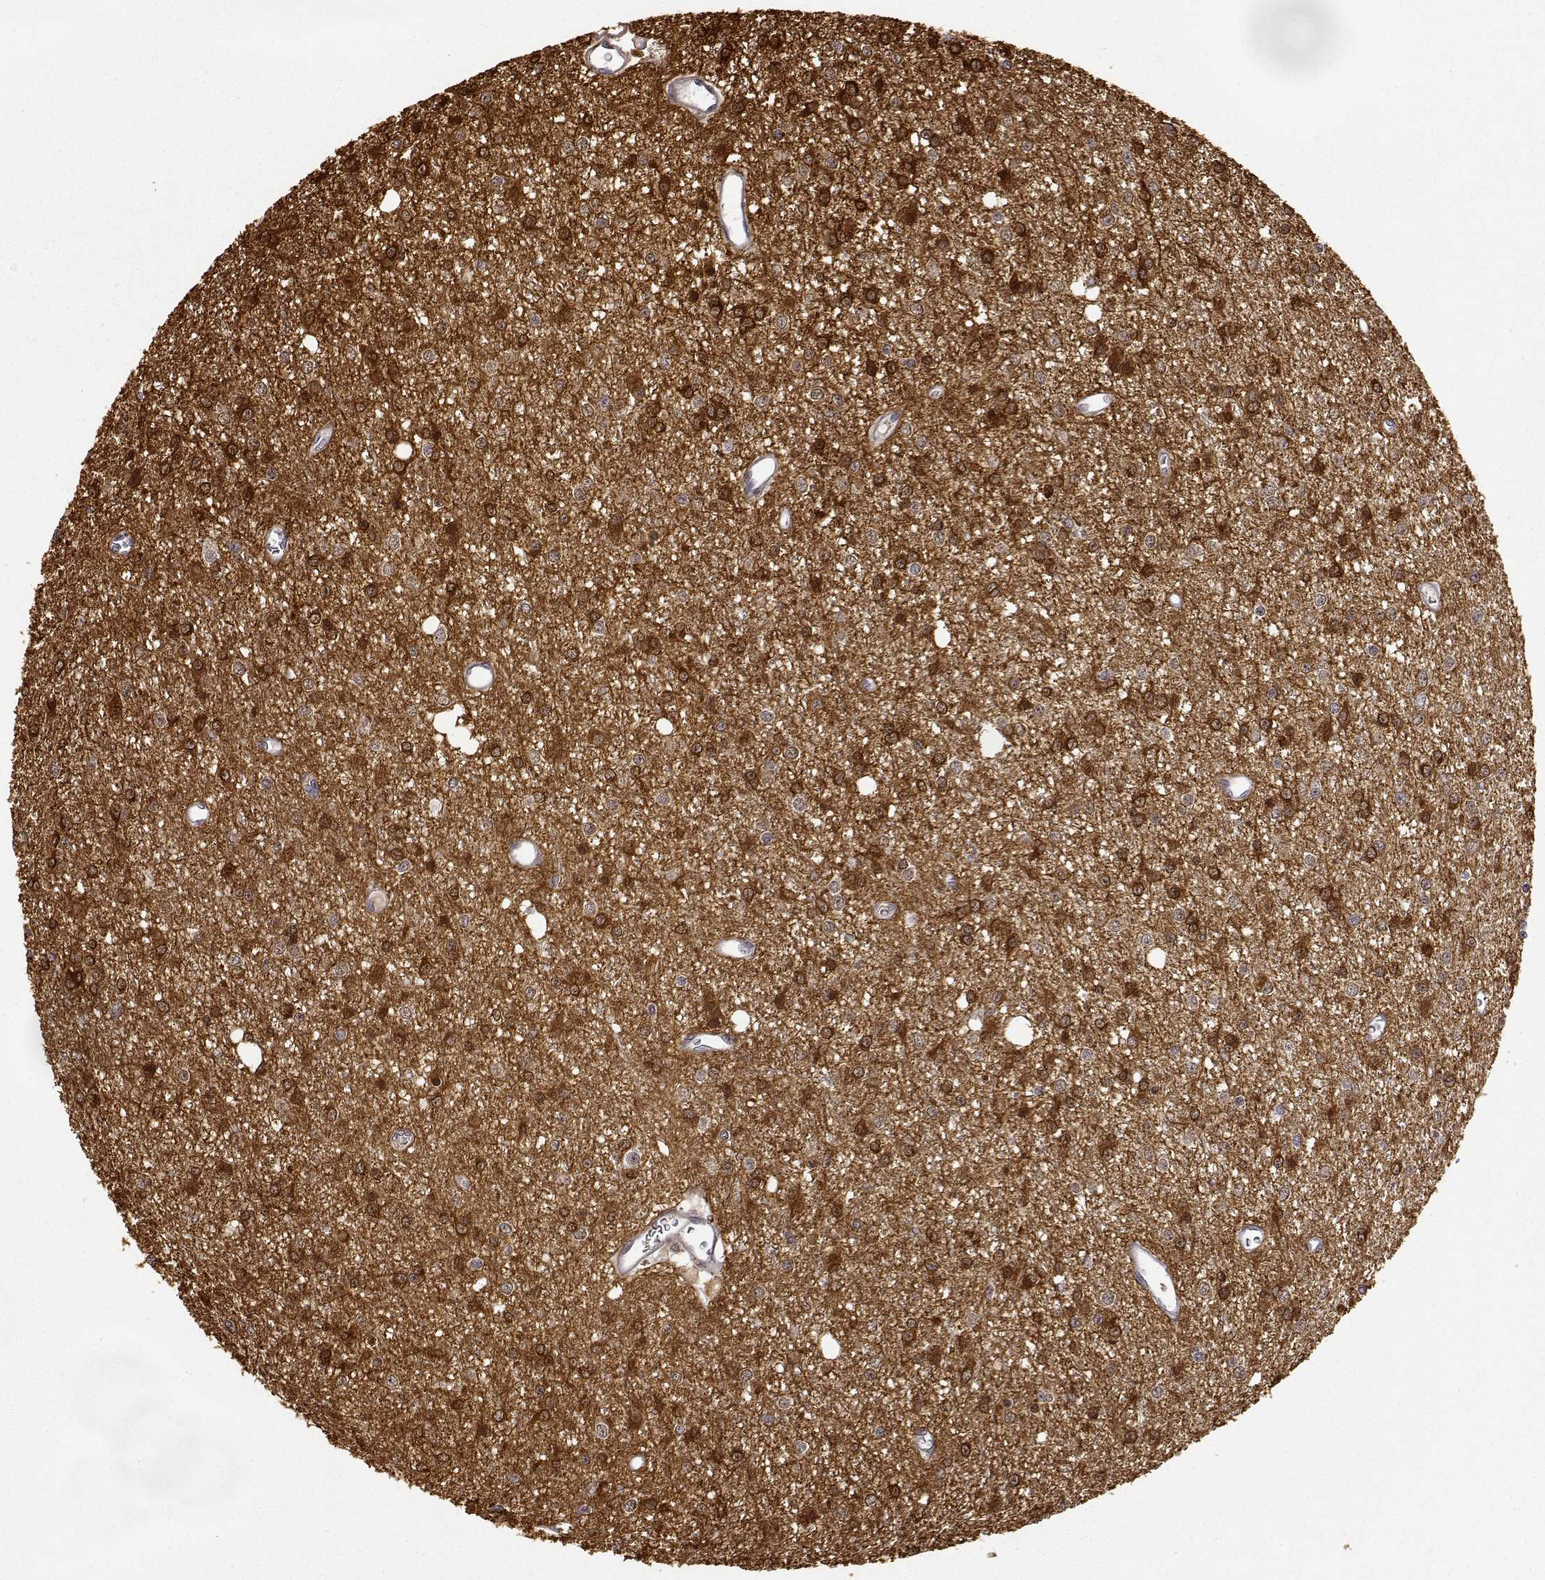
{"staining": {"intensity": "strong", "quantity": ">75%", "location": "cytoplasmic/membranous"}, "tissue": "glioma", "cell_type": "Tumor cells", "image_type": "cancer", "snomed": [{"axis": "morphology", "description": "Glioma, malignant, Low grade"}, {"axis": "topography", "description": "Brain"}], "caption": "Immunohistochemistry (DAB) staining of human malignant glioma (low-grade) shows strong cytoplasmic/membranous protein staining in approximately >75% of tumor cells.", "gene": "PHGDH", "patient": {"sex": "female", "age": 45}}